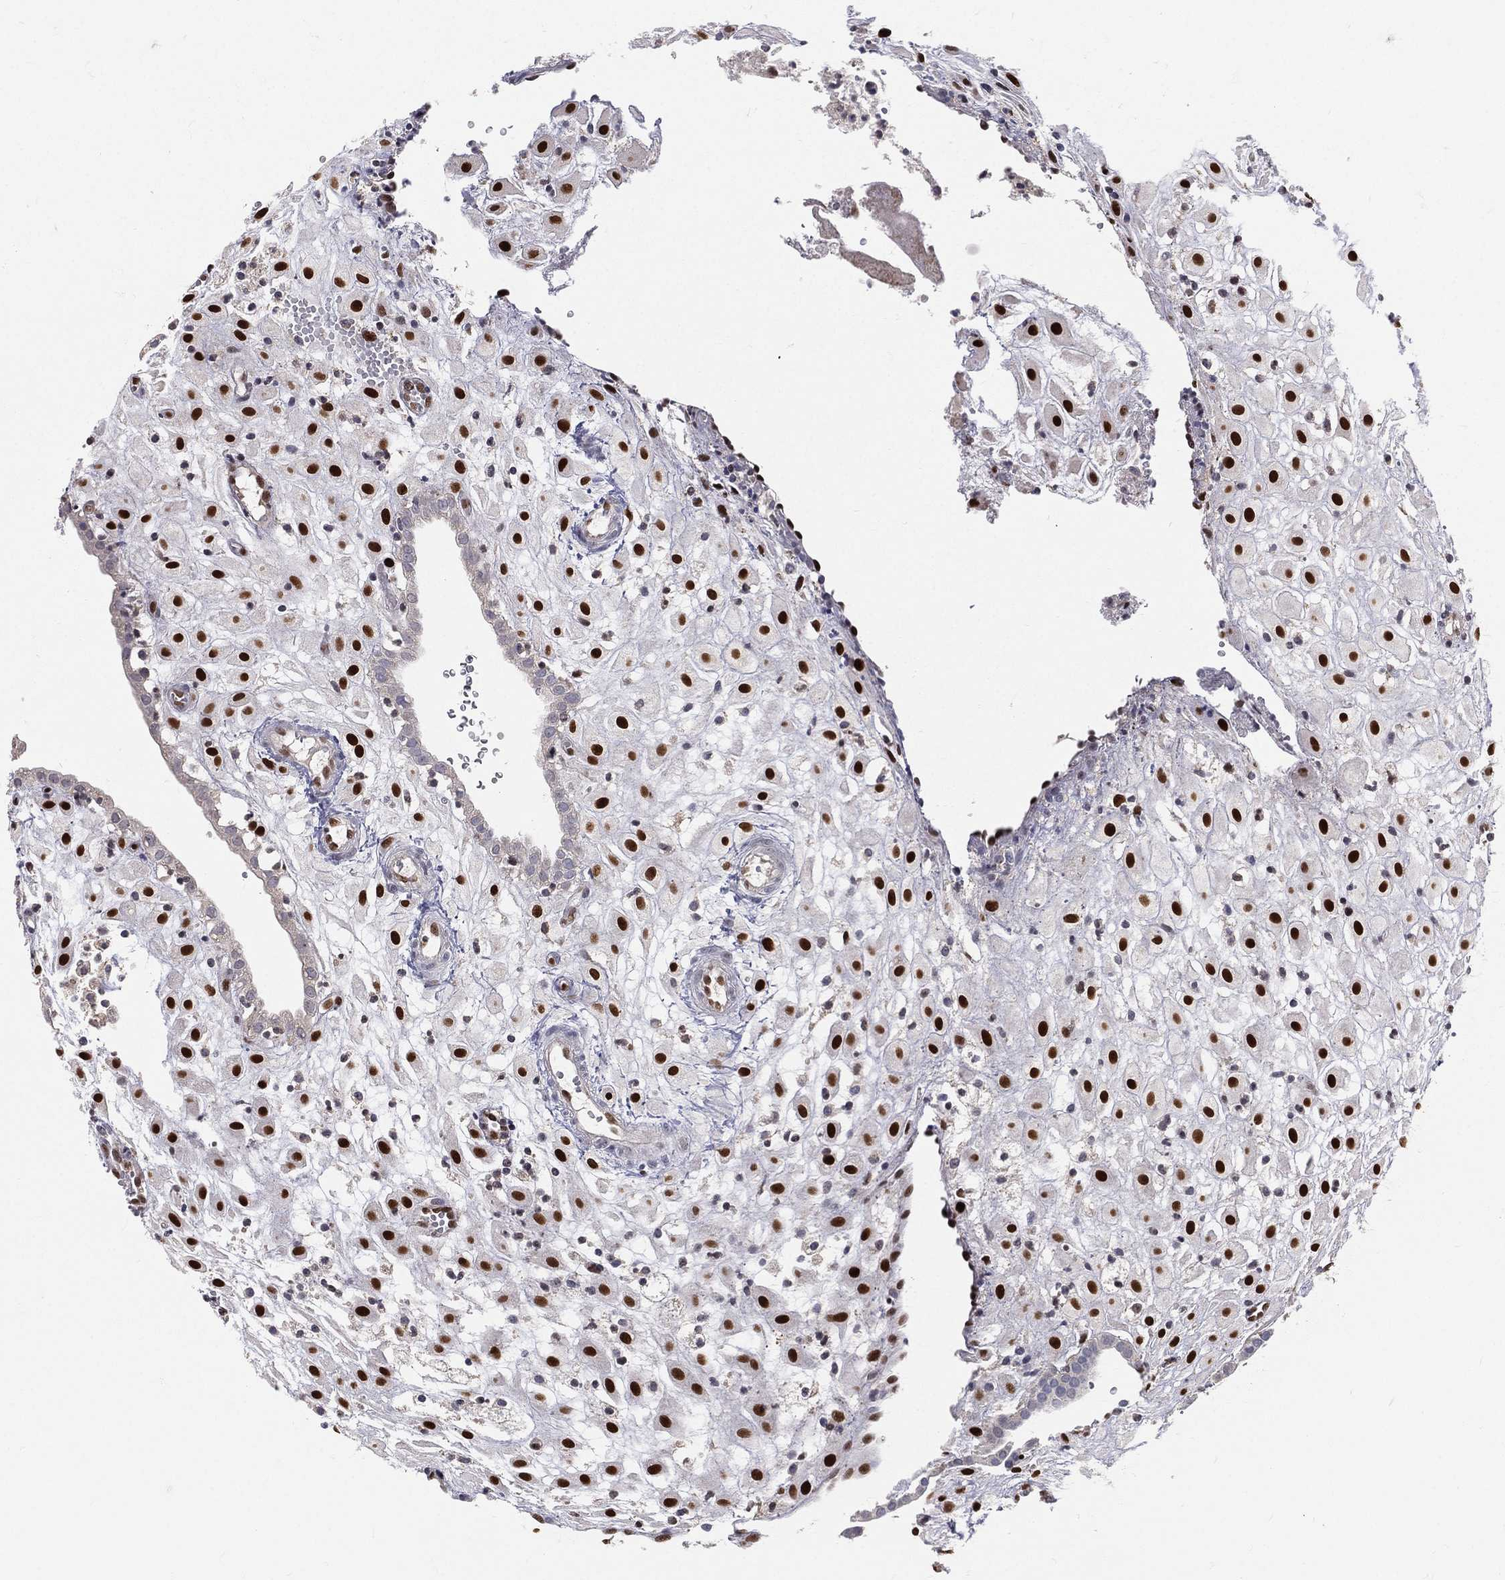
{"staining": {"intensity": "strong", "quantity": ">75%", "location": "nuclear"}, "tissue": "placenta", "cell_type": "Decidual cells", "image_type": "normal", "snomed": [{"axis": "morphology", "description": "Normal tissue, NOS"}, {"axis": "topography", "description": "Placenta"}], "caption": "High-magnification brightfield microscopy of unremarkable placenta stained with DAB (brown) and counterstained with hematoxylin (blue). decidual cells exhibit strong nuclear expression is seen in approximately>75% of cells.", "gene": "ZEB1", "patient": {"sex": "female", "age": 24}}